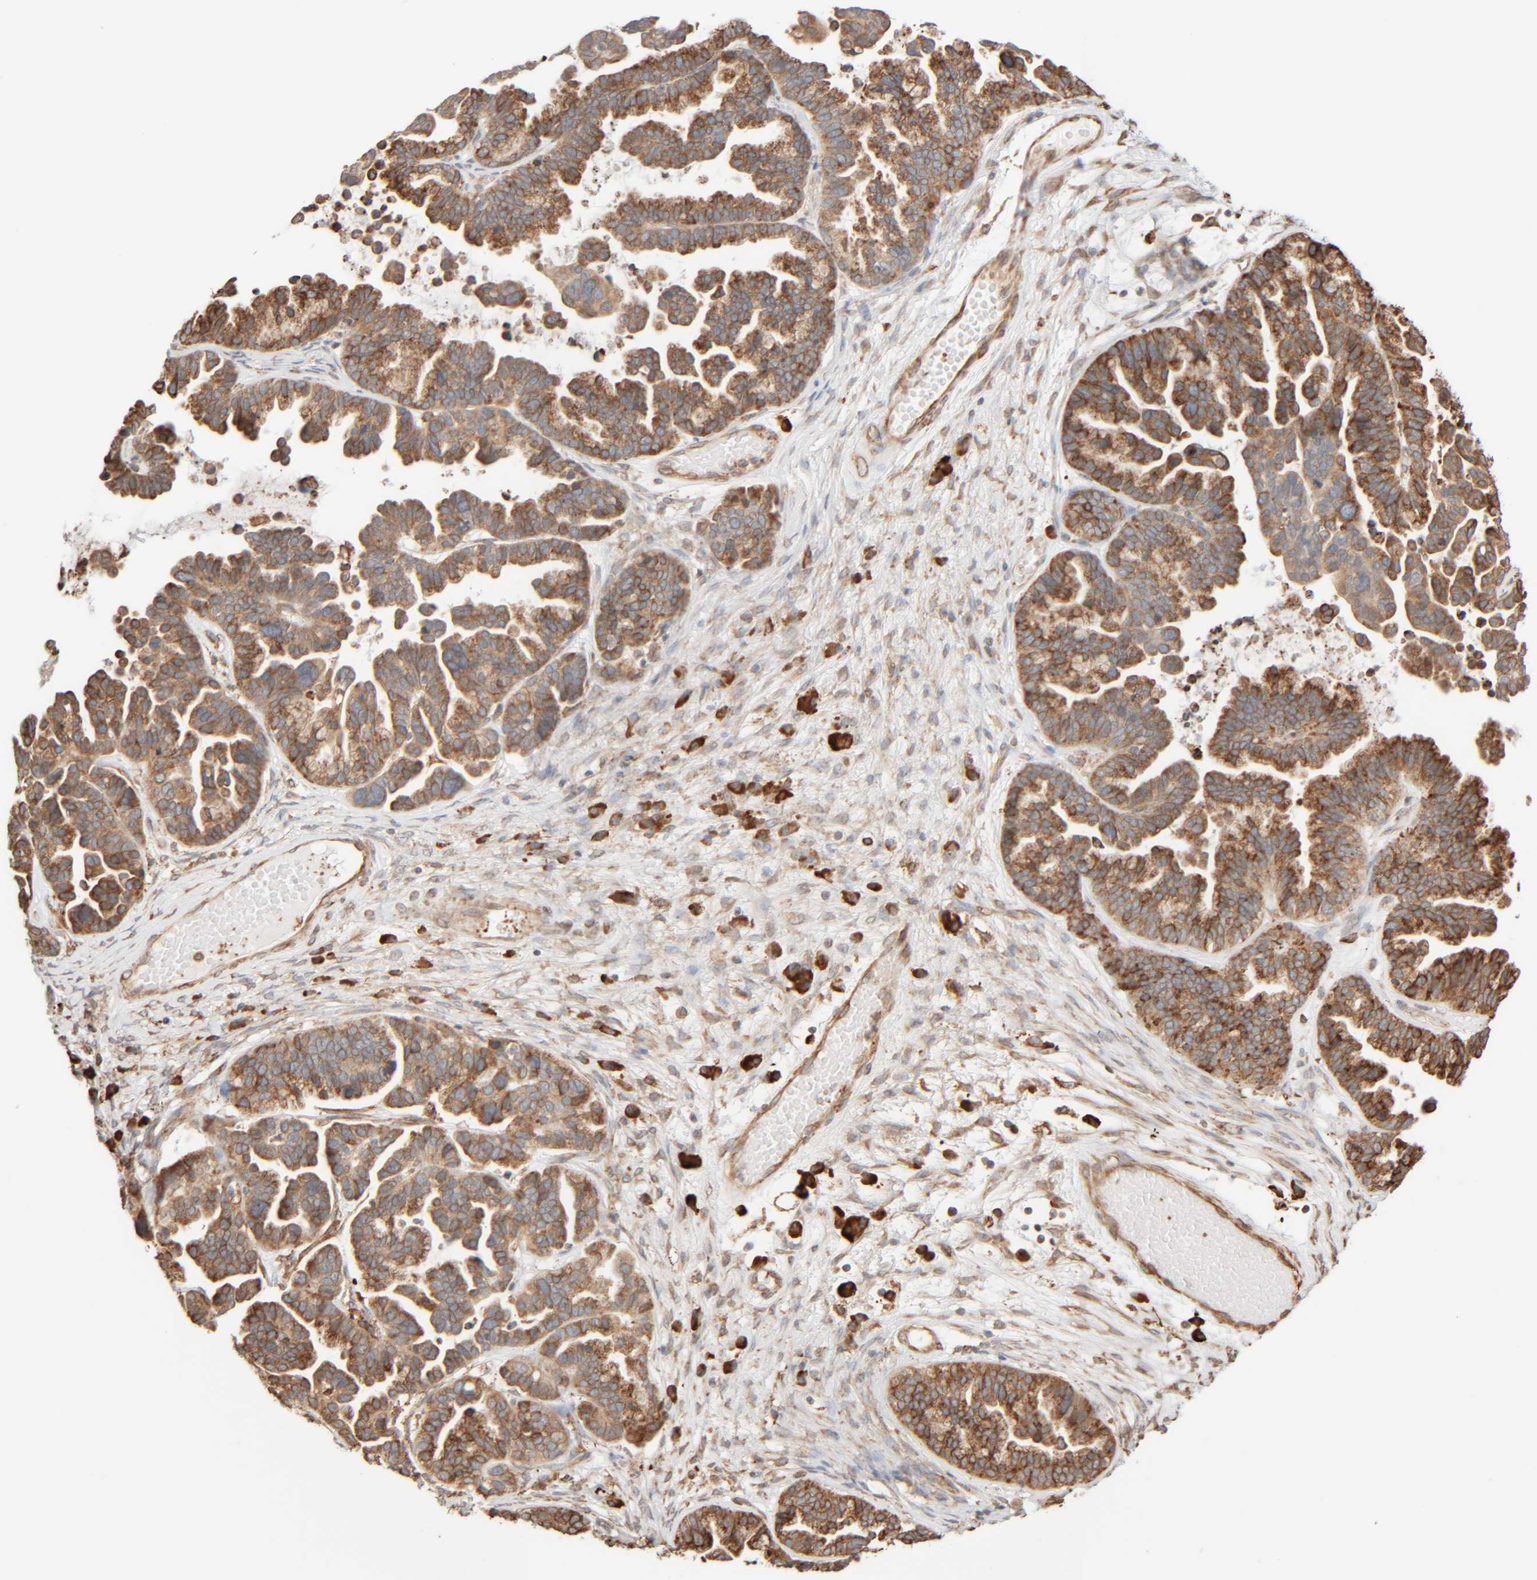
{"staining": {"intensity": "moderate", "quantity": ">75%", "location": "cytoplasmic/membranous"}, "tissue": "ovarian cancer", "cell_type": "Tumor cells", "image_type": "cancer", "snomed": [{"axis": "morphology", "description": "Cystadenocarcinoma, serous, NOS"}, {"axis": "topography", "description": "Ovary"}], "caption": "IHC (DAB) staining of human serous cystadenocarcinoma (ovarian) exhibits moderate cytoplasmic/membranous protein staining in approximately >75% of tumor cells.", "gene": "INTS1", "patient": {"sex": "female", "age": 56}}